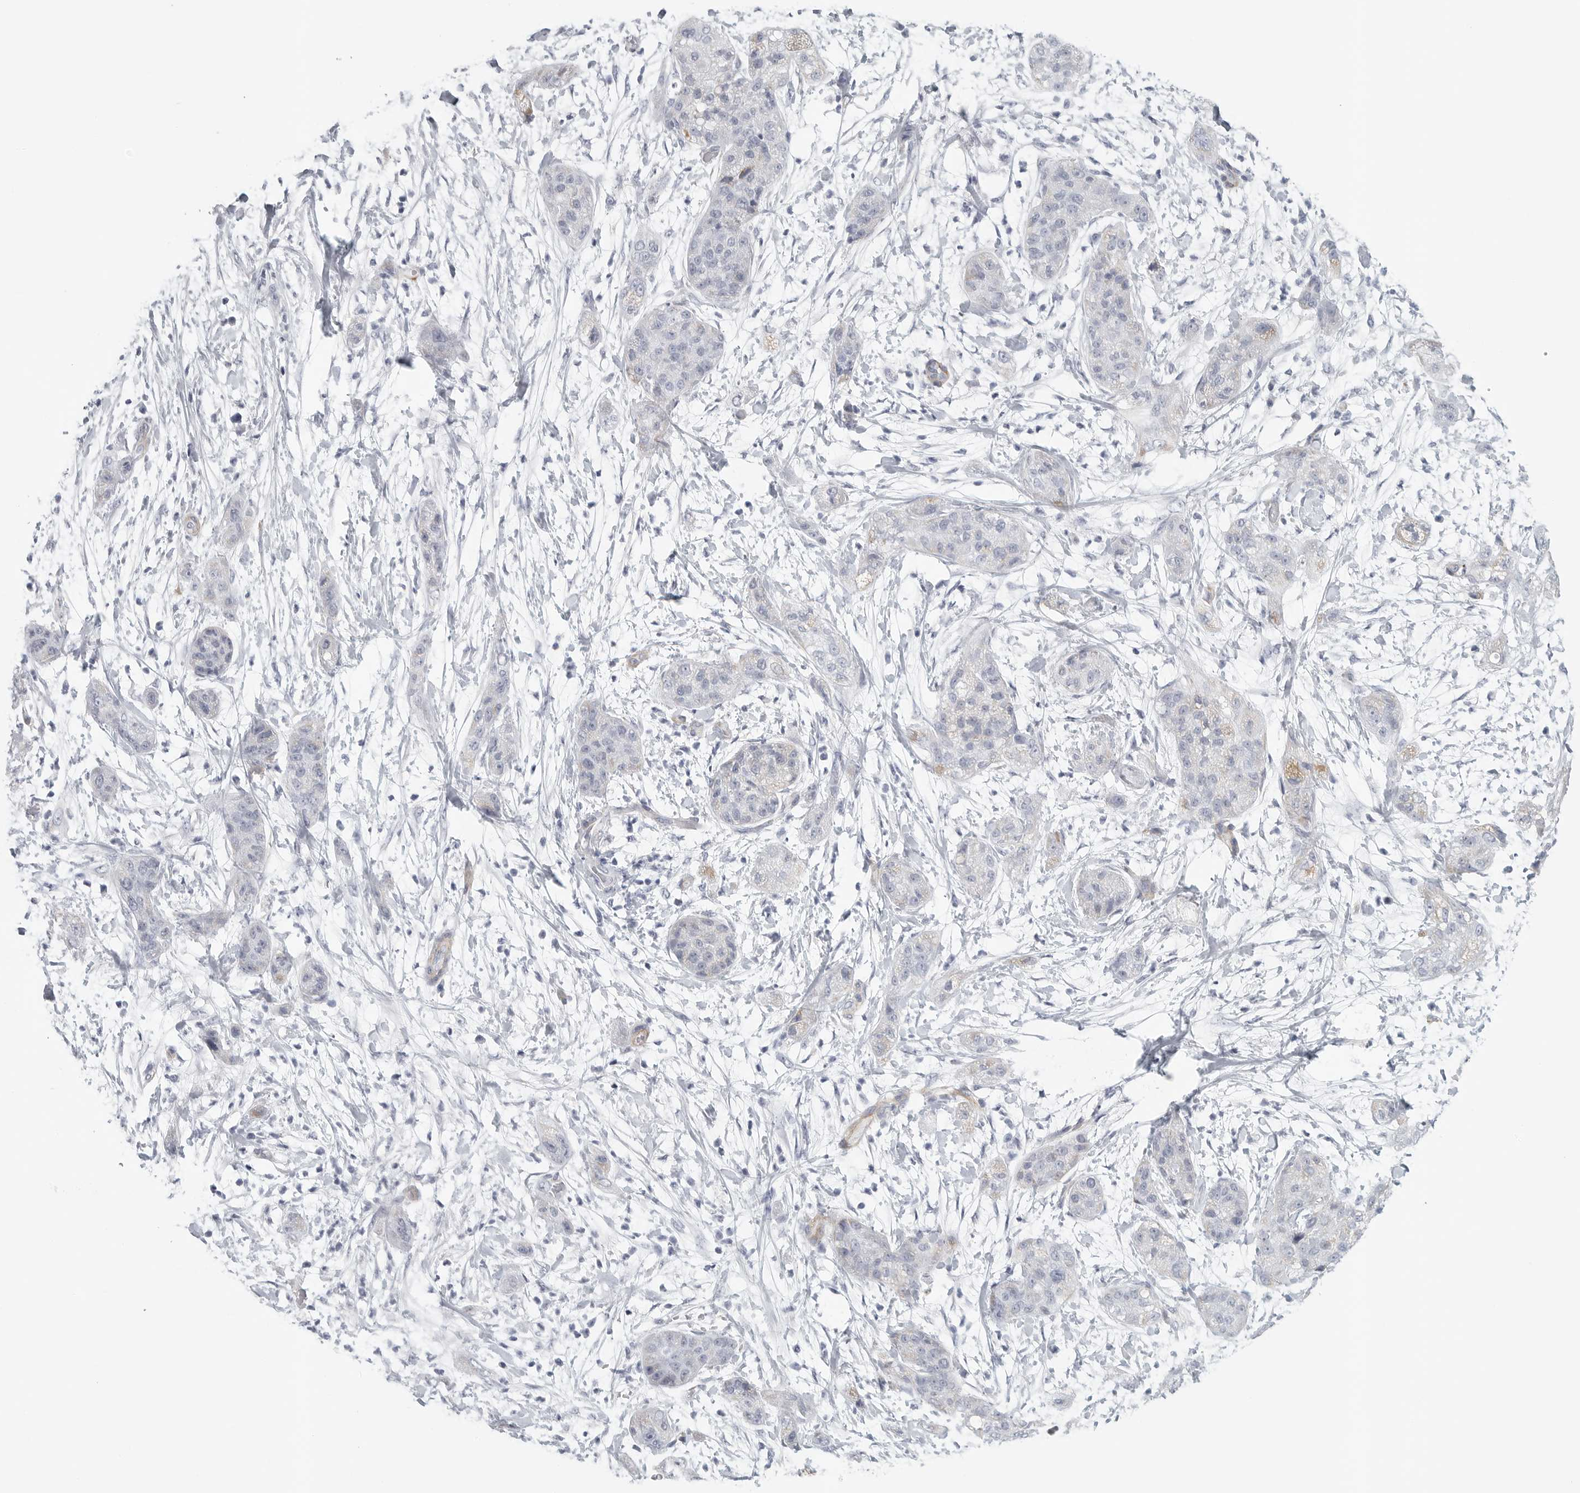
{"staining": {"intensity": "negative", "quantity": "none", "location": "none"}, "tissue": "pancreatic cancer", "cell_type": "Tumor cells", "image_type": "cancer", "snomed": [{"axis": "morphology", "description": "Adenocarcinoma, NOS"}, {"axis": "topography", "description": "Pancreas"}], "caption": "IHC image of human pancreatic cancer stained for a protein (brown), which reveals no staining in tumor cells. (Brightfield microscopy of DAB immunohistochemistry at high magnification).", "gene": "TNR", "patient": {"sex": "female", "age": 78}}